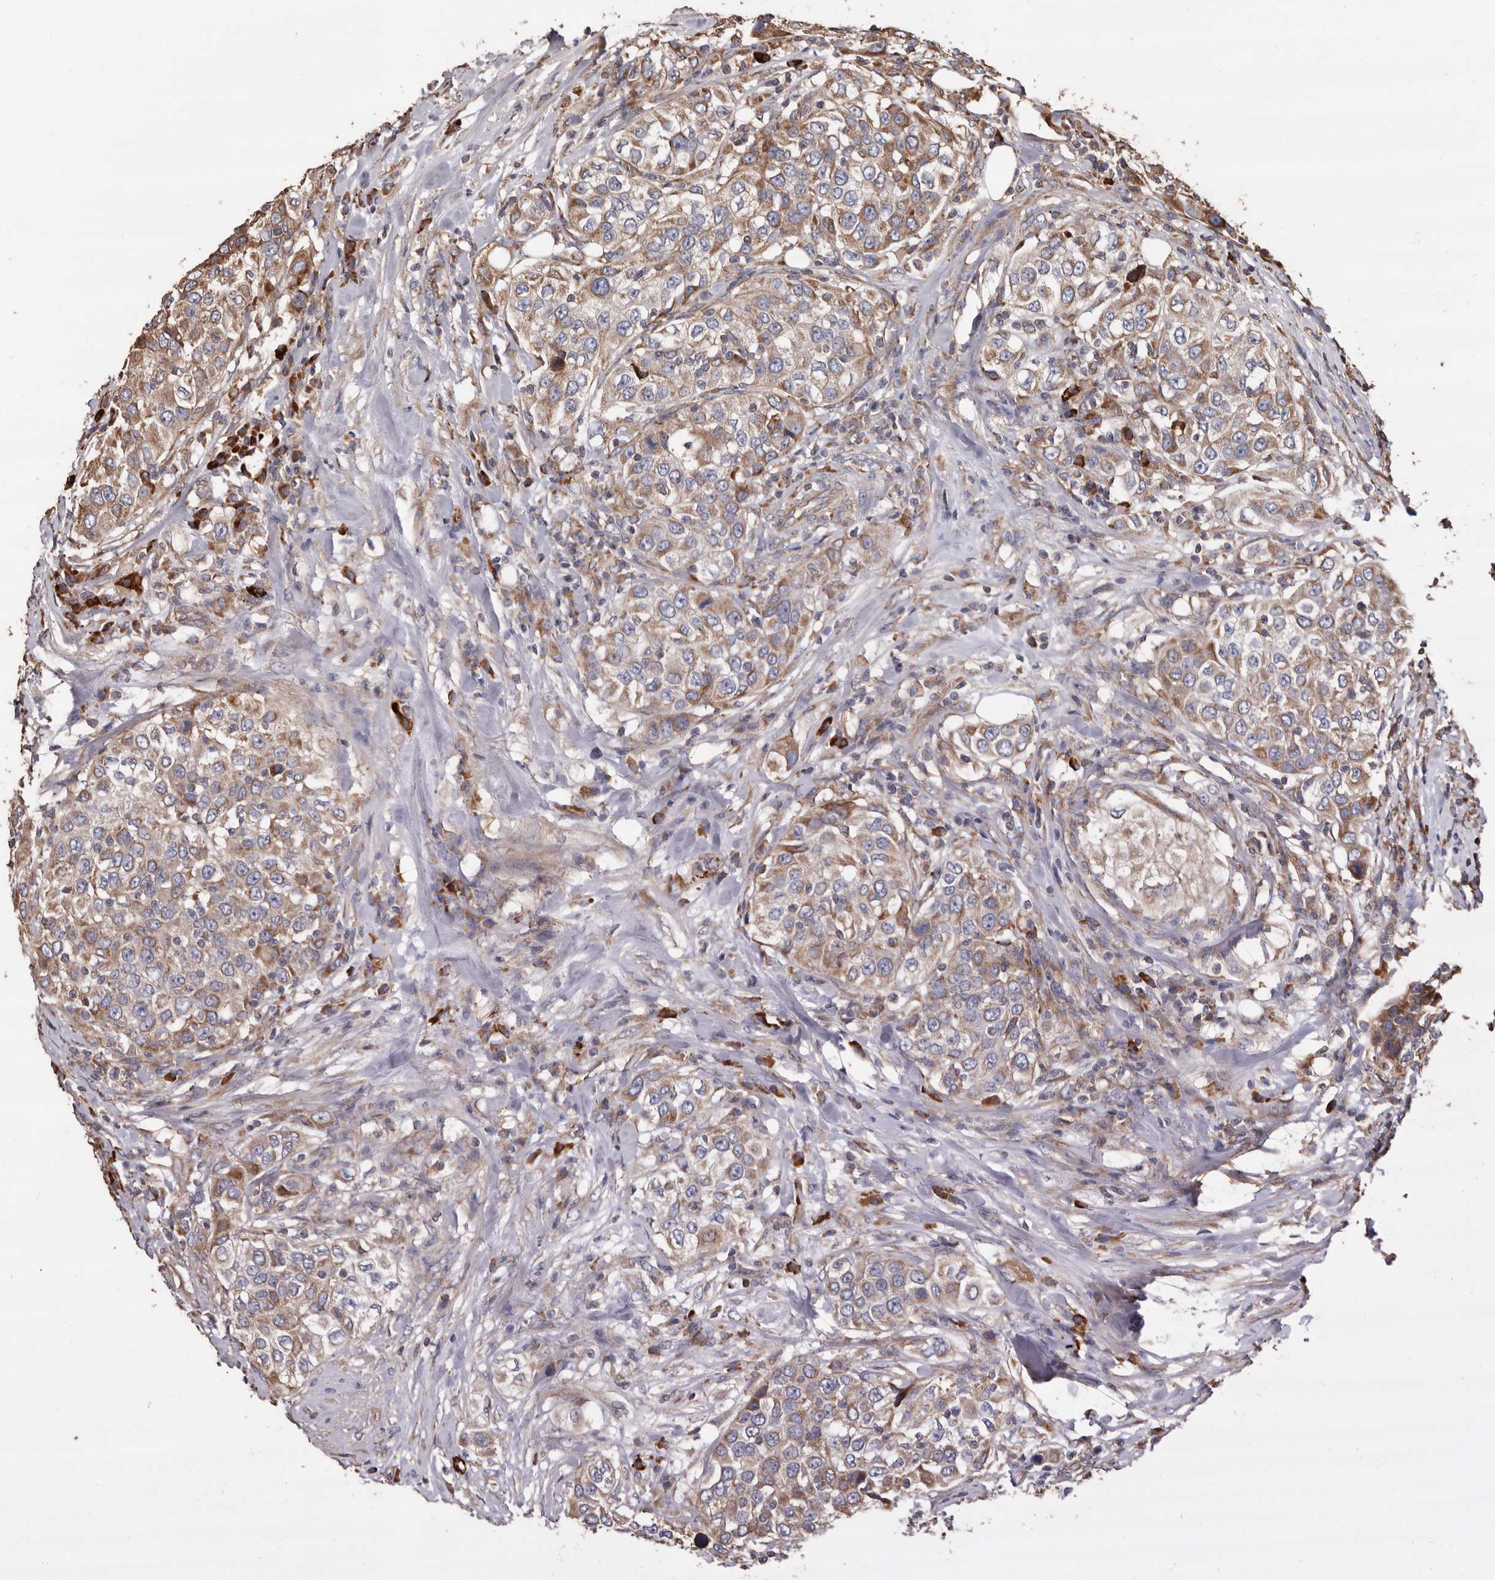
{"staining": {"intensity": "moderate", "quantity": "25%-75%", "location": "cytoplasmic/membranous"}, "tissue": "urothelial cancer", "cell_type": "Tumor cells", "image_type": "cancer", "snomed": [{"axis": "morphology", "description": "Urothelial carcinoma, High grade"}, {"axis": "topography", "description": "Urinary bladder"}], "caption": "Immunohistochemistry of human urothelial cancer exhibits medium levels of moderate cytoplasmic/membranous expression in about 25%-75% of tumor cells.", "gene": "OSGIN2", "patient": {"sex": "female", "age": 80}}